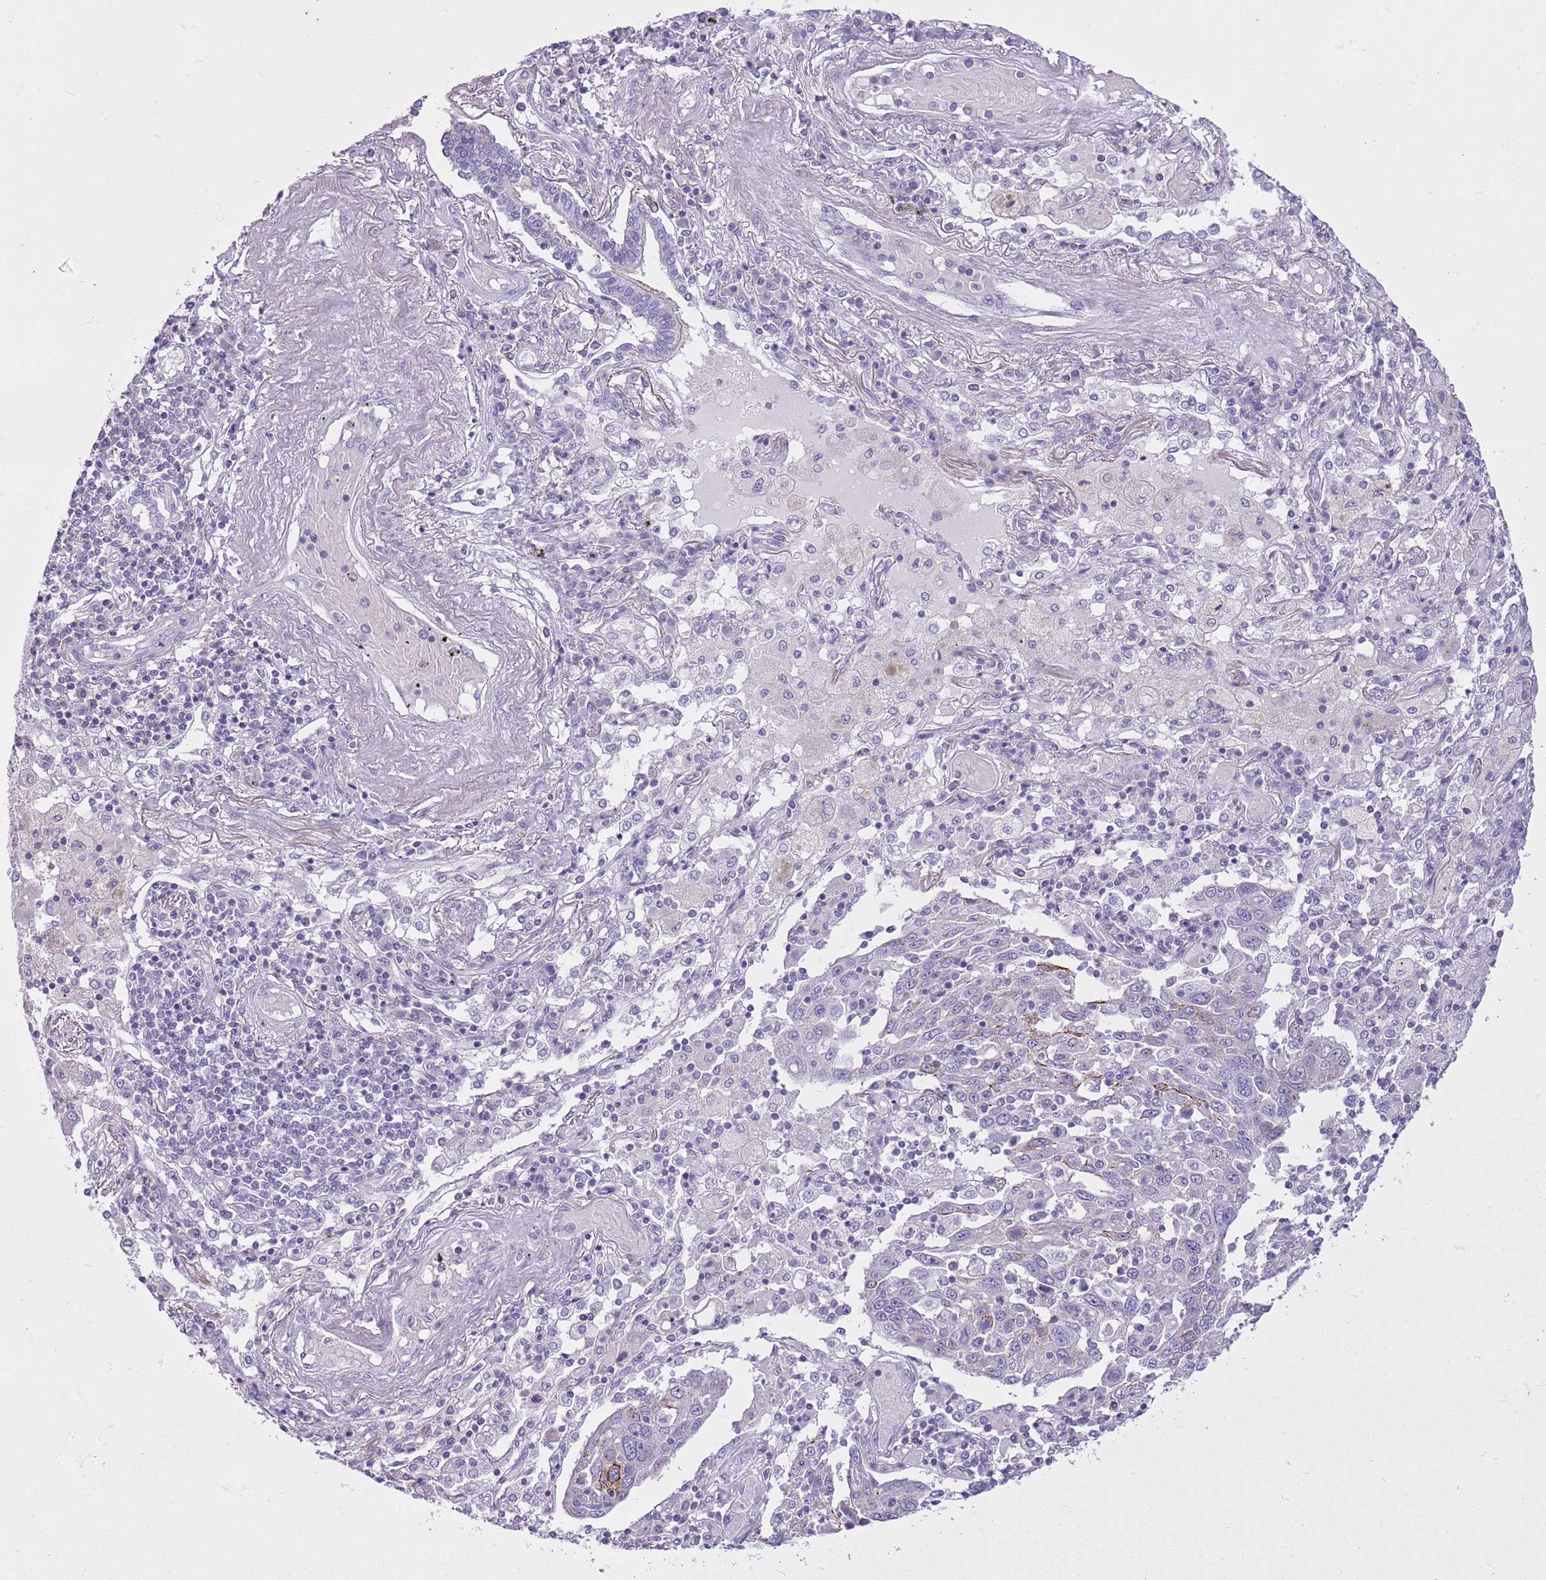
{"staining": {"intensity": "negative", "quantity": "none", "location": "none"}, "tissue": "lung cancer", "cell_type": "Tumor cells", "image_type": "cancer", "snomed": [{"axis": "morphology", "description": "Squamous cell carcinoma, NOS"}, {"axis": "topography", "description": "Lung"}], "caption": "The image shows no significant staining in tumor cells of lung cancer (squamous cell carcinoma).", "gene": "CNPPD1", "patient": {"sex": "male", "age": 65}}